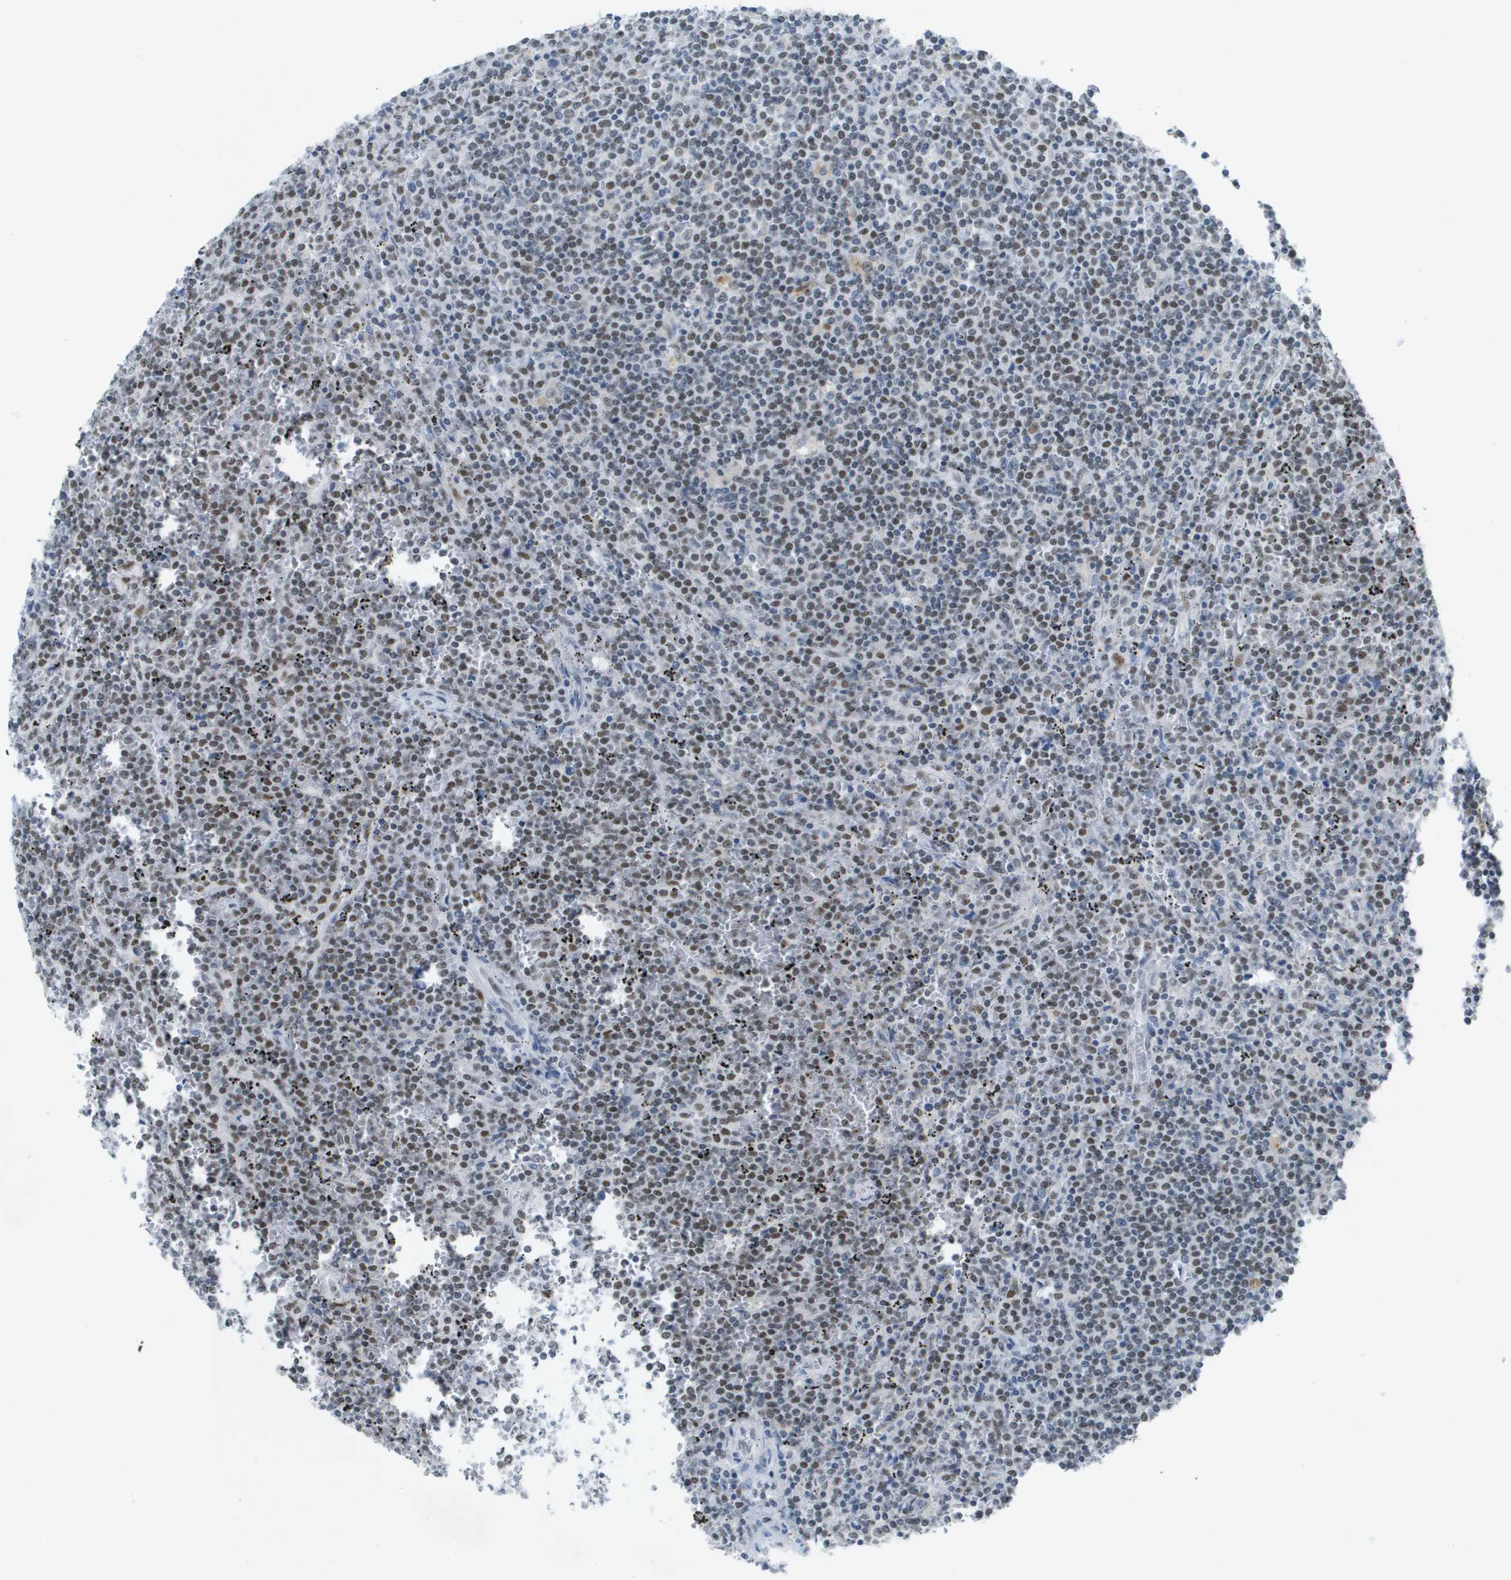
{"staining": {"intensity": "moderate", "quantity": "25%-75%", "location": "nuclear"}, "tissue": "lymphoma", "cell_type": "Tumor cells", "image_type": "cancer", "snomed": [{"axis": "morphology", "description": "Malignant lymphoma, non-Hodgkin's type, Low grade"}, {"axis": "topography", "description": "Spleen"}], "caption": "Tumor cells exhibit medium levels of moderate nuclear expression in about 25%-75% of cells in malignant lymphoma, non-Hodgkin's type (low-grade).", "gene": "TP53RK", "patient": {"sex": "female", "age": 19}}